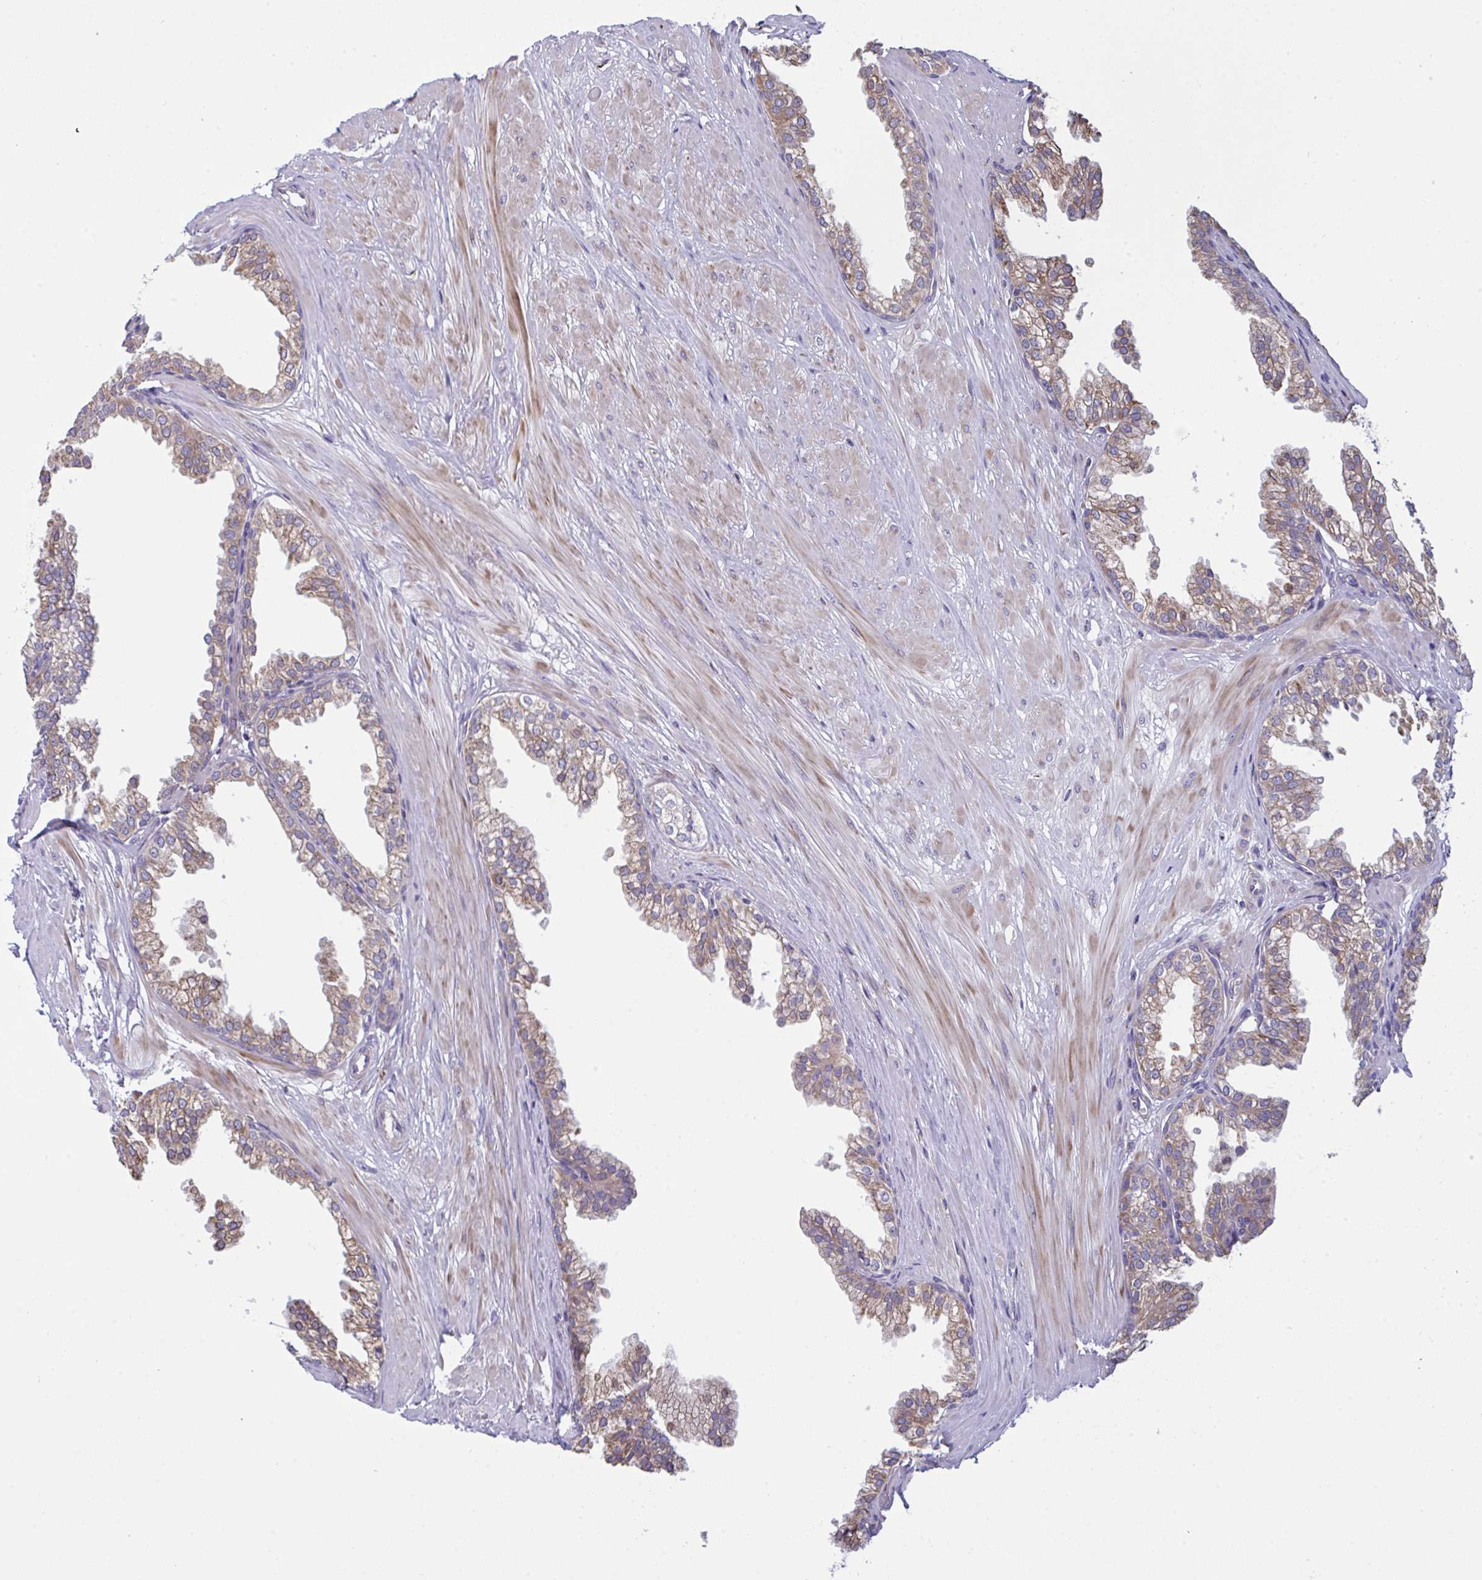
{"staining": {"intensity": "weak", "quantity": "25%-75%", "location": "cytoplasmic/membranous"}, "tissue": "prostate", "cell_type": "Glandular cells", "image_type": "normal", "snomed": [{"axis": "morphology", "description": "Normal tissue, NOS"}, {"axis": "topography", "description": "Prostate"}, {"axis": "topography", "description": "Peripheral nerve tissue"}], "caption": "The immunohistochemical stain labels weak cytoplasmic/membranous staining in glandular cells of benign prostate. (DAB (3,3'-diaminobenzidine) = brown stain, brightfield microscopy at high magnification).", "gene": "MYMK", "patient": {"sex": "male", "age": 55}}